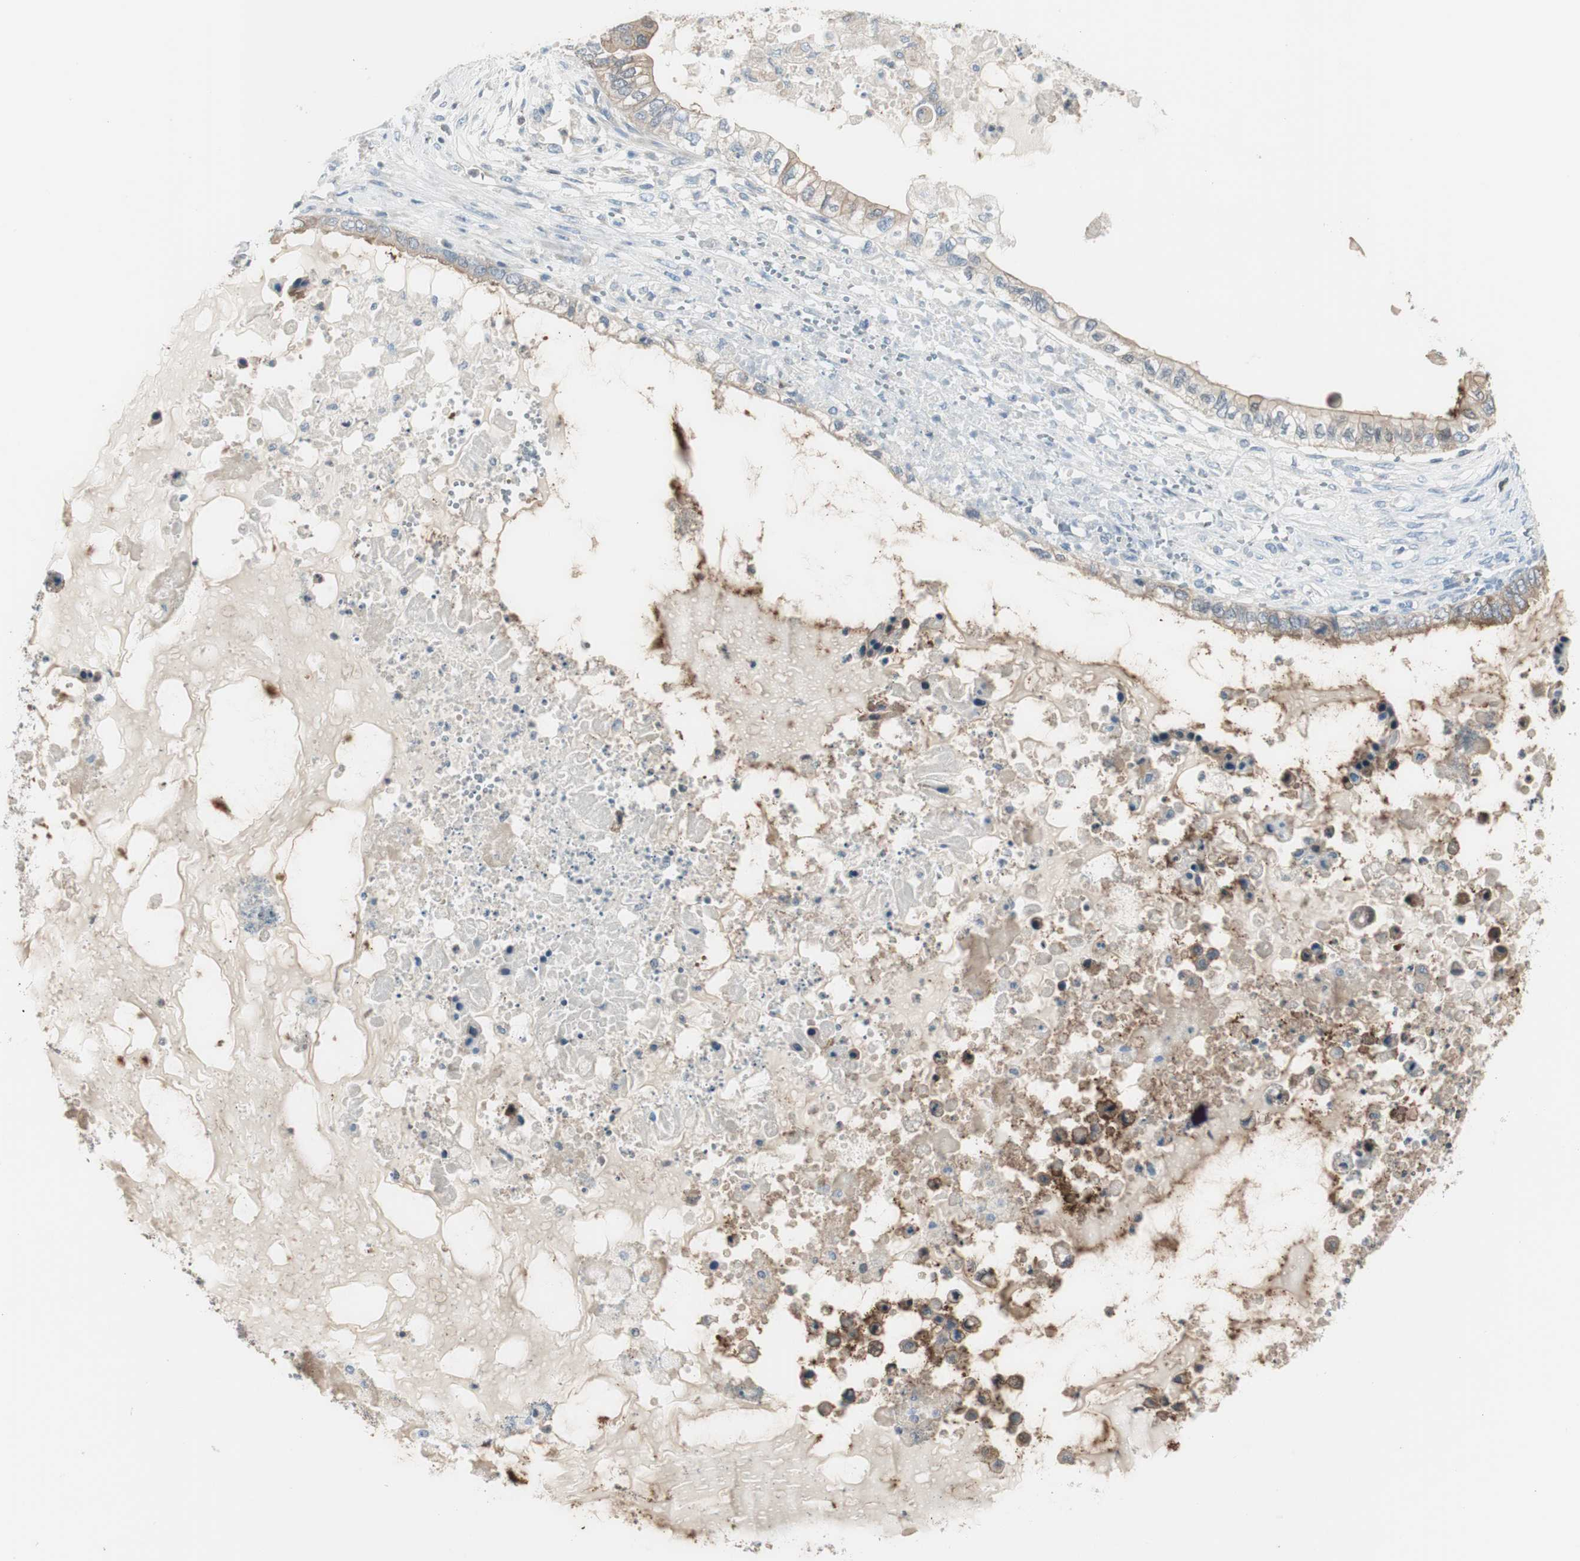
{"staining": {"intensity": "weak", "quantity": ">75%", "location": "cytoplasmic/membranous"}, "tissue": "ovarian cancer", "cell_type": "Tumor cells", "image_type": "cancer", "snomed": [{"axis": "morphology", "description": "Cystadenocarcinoma, mucinous, NOS"}, {"axis": "topography", "description": "Ovary"}], "caption": "Immunohistochemical staining of human ovarian cancer demonstrates low levels of weak cytoplasmic/membranous expression in about >75% of tumor cells.", "gene": "SLC9A3R1", "patient": {"sex": "female", "age": 80}}